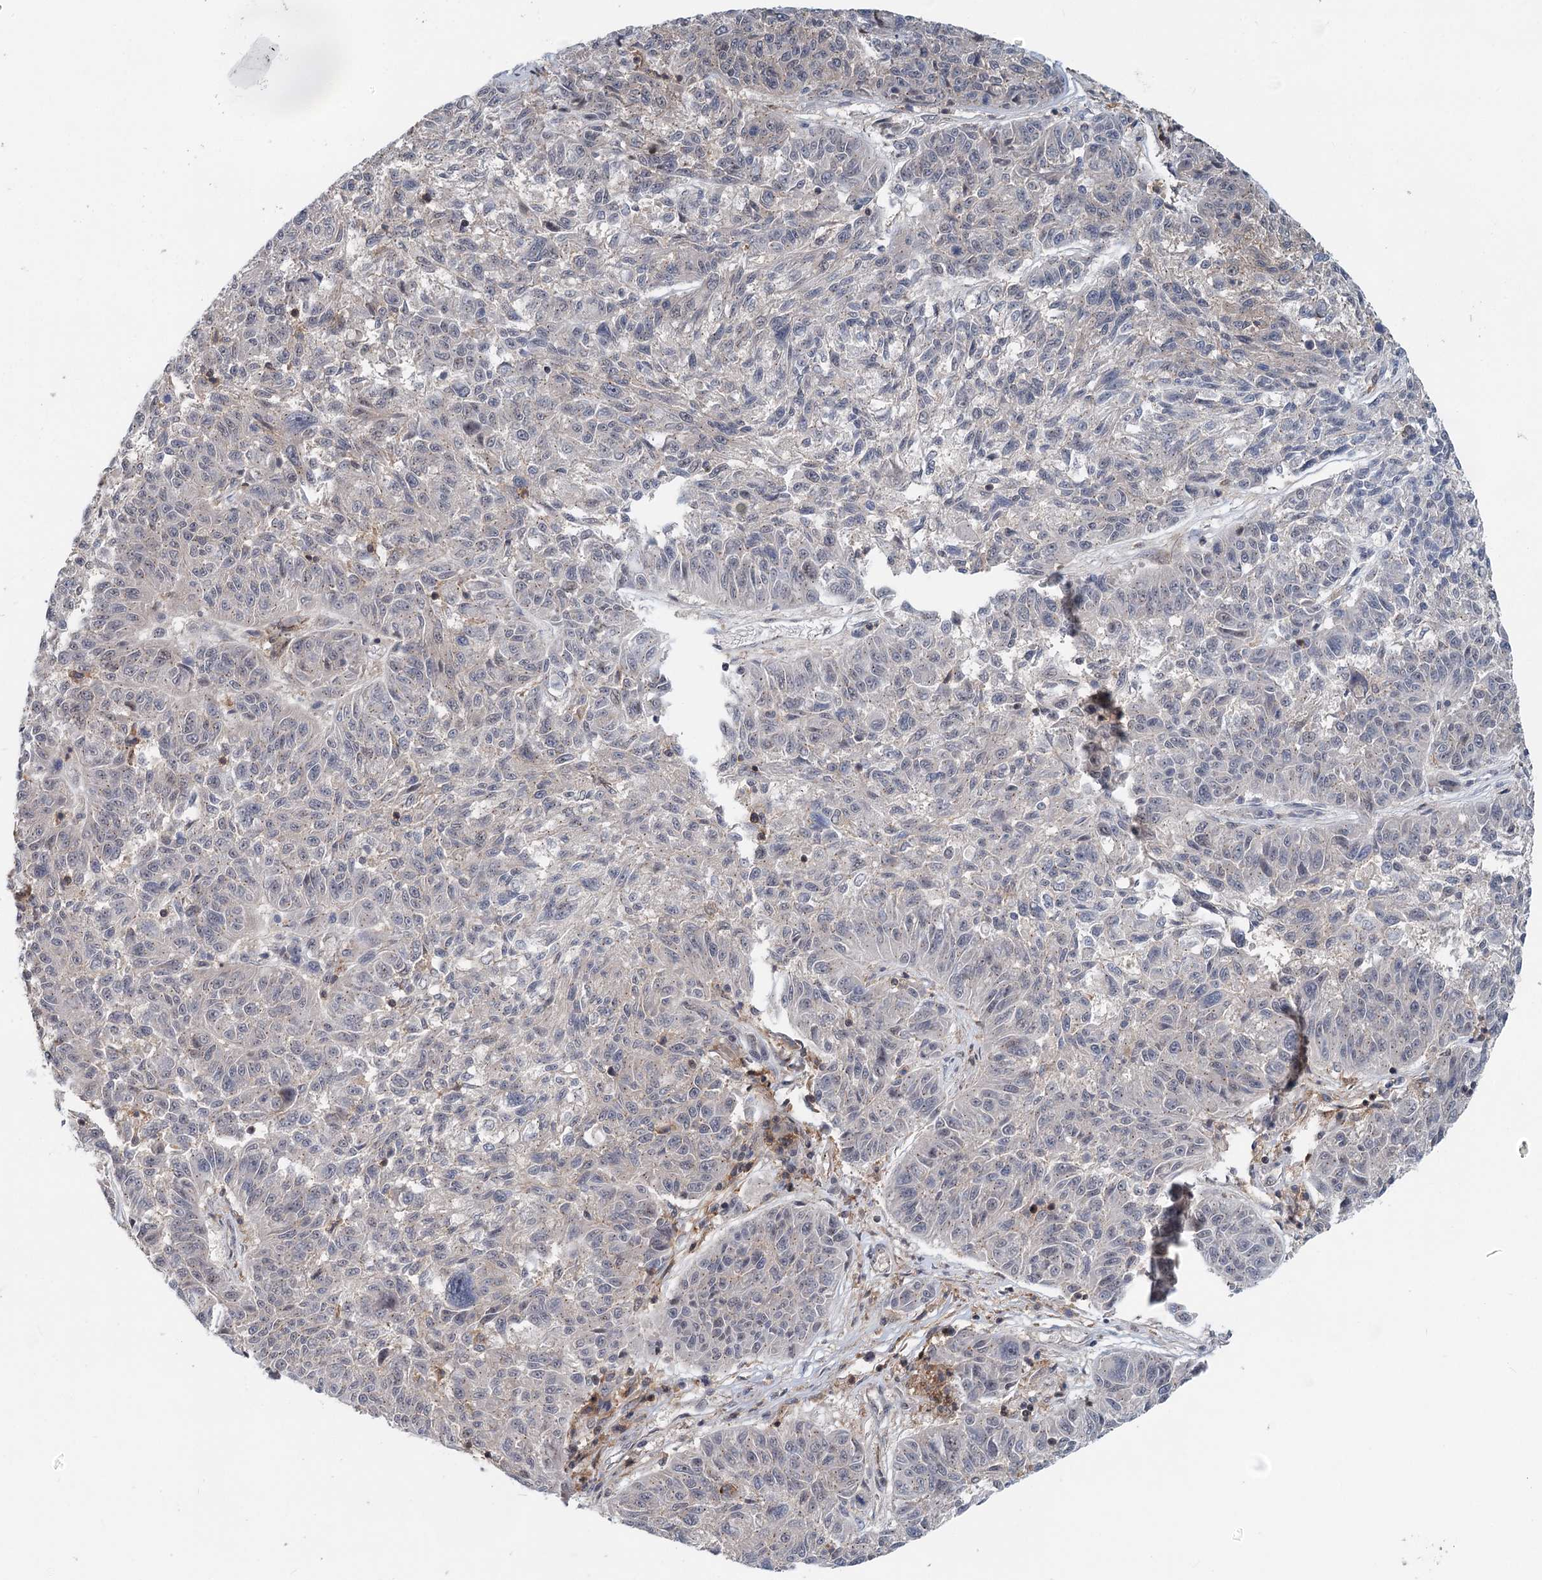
{"staining": {"intensity": "negative", "quantity": "none", "location": "none"}, "tissue": "melanoma", "cell_type": "Tumor cells", "image_type": "cancer", "snomed": [{"axis": "morphology", "description": "Malignant melanoma, NOS"}, {"axis": "topography", "description": "Skin"}], "caption": "Photomicrograph shows no protein staining in tumor cells of melanoma tissue.", "gene": "CDC42SE2", "patient": {"sex": "male", "age": 53}}